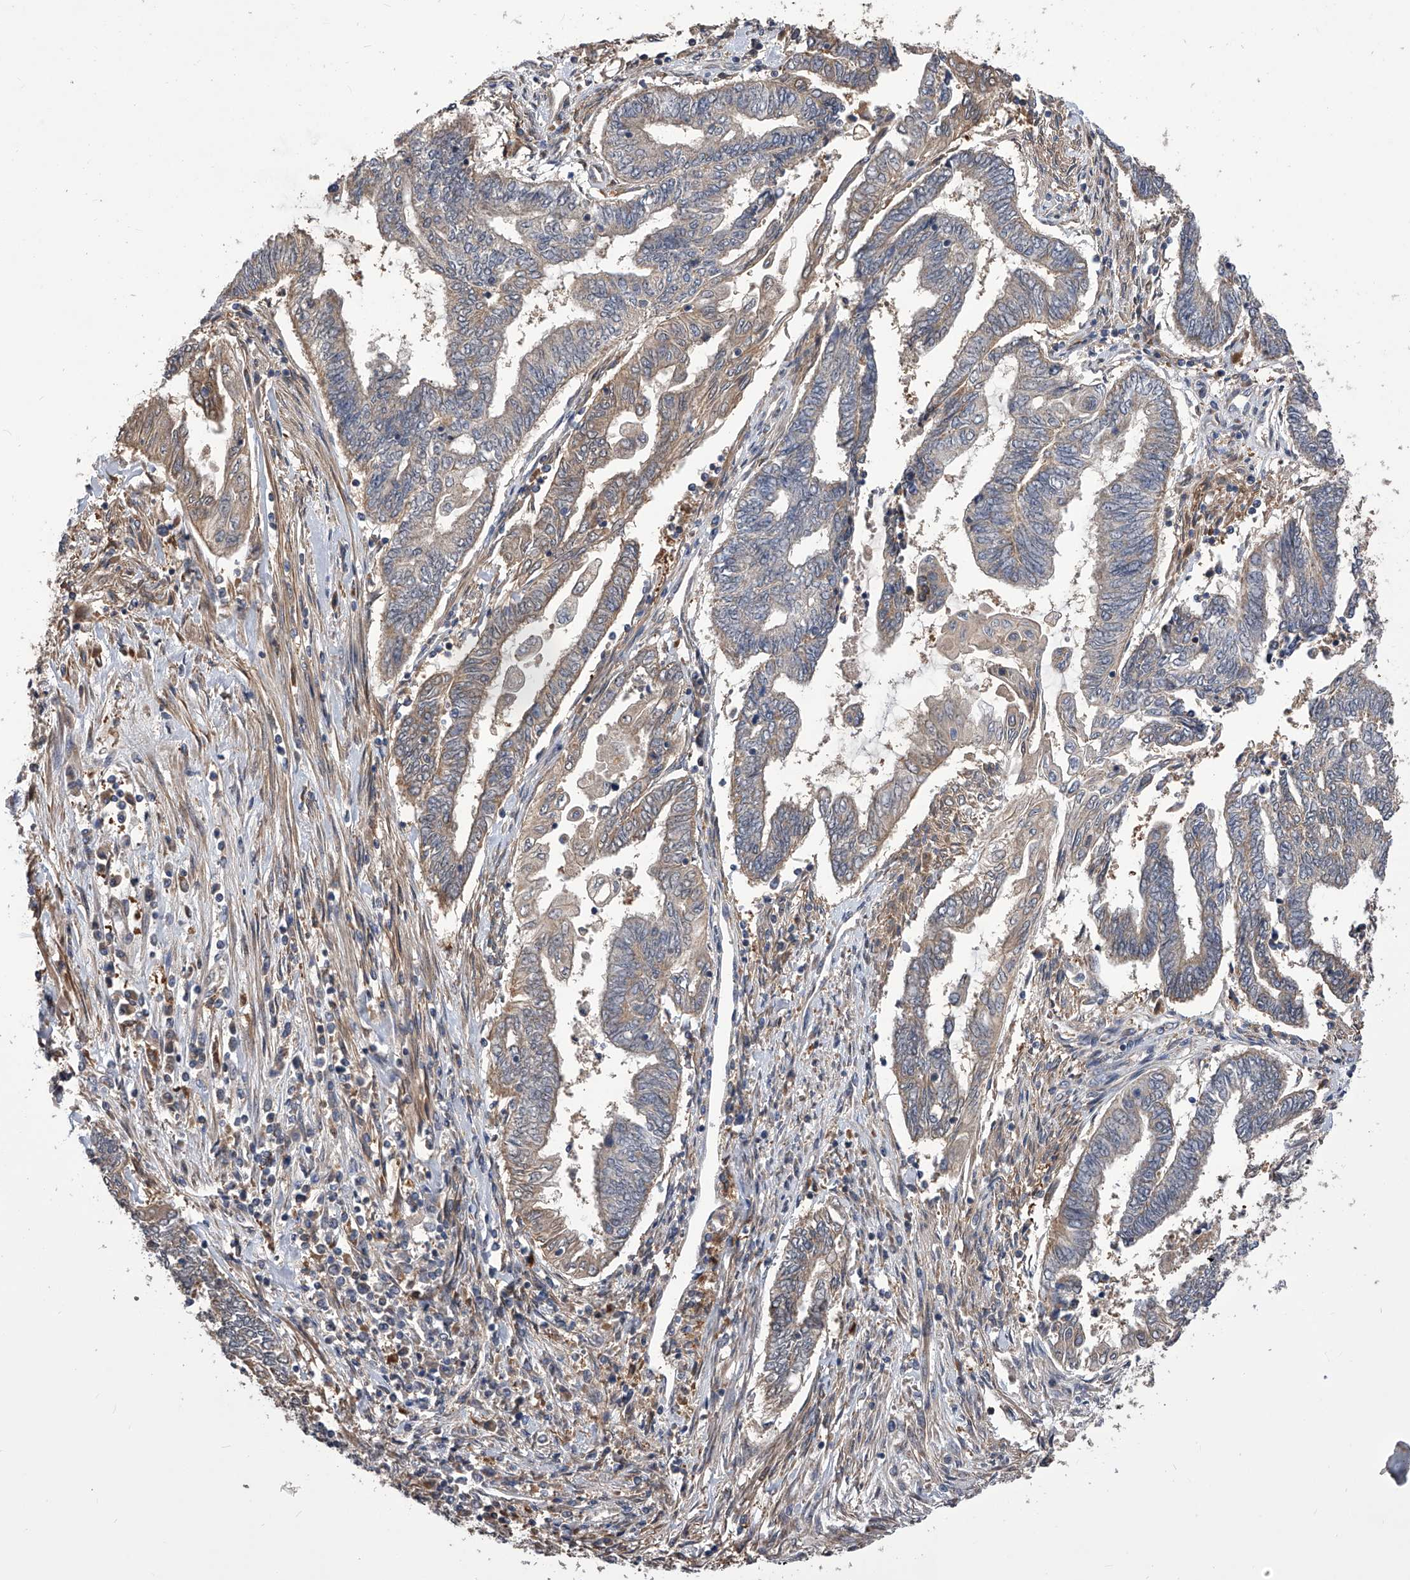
{"staining": {"intensity": "weak", "quantity": "25%-75%", "location": "cytoplasmic/membranous"}, "tissue": "endometrial cancer", "cell_type": "Tumor cells", "image_type": "cancer", "snomed": [{"axis": "morphology", "description": "Adenocarcinoma, NOS"}, {"axis": "topography", "description": "Uterus"}, {"axis": "topography", "description": "Endometrium"}], "caption": "Endometrial adenocarcinoma stained with a protein marker exhibits weak staining in tumor cells.", "gene": "GMDS", "patient": {"sex": "female", "age": 70}}